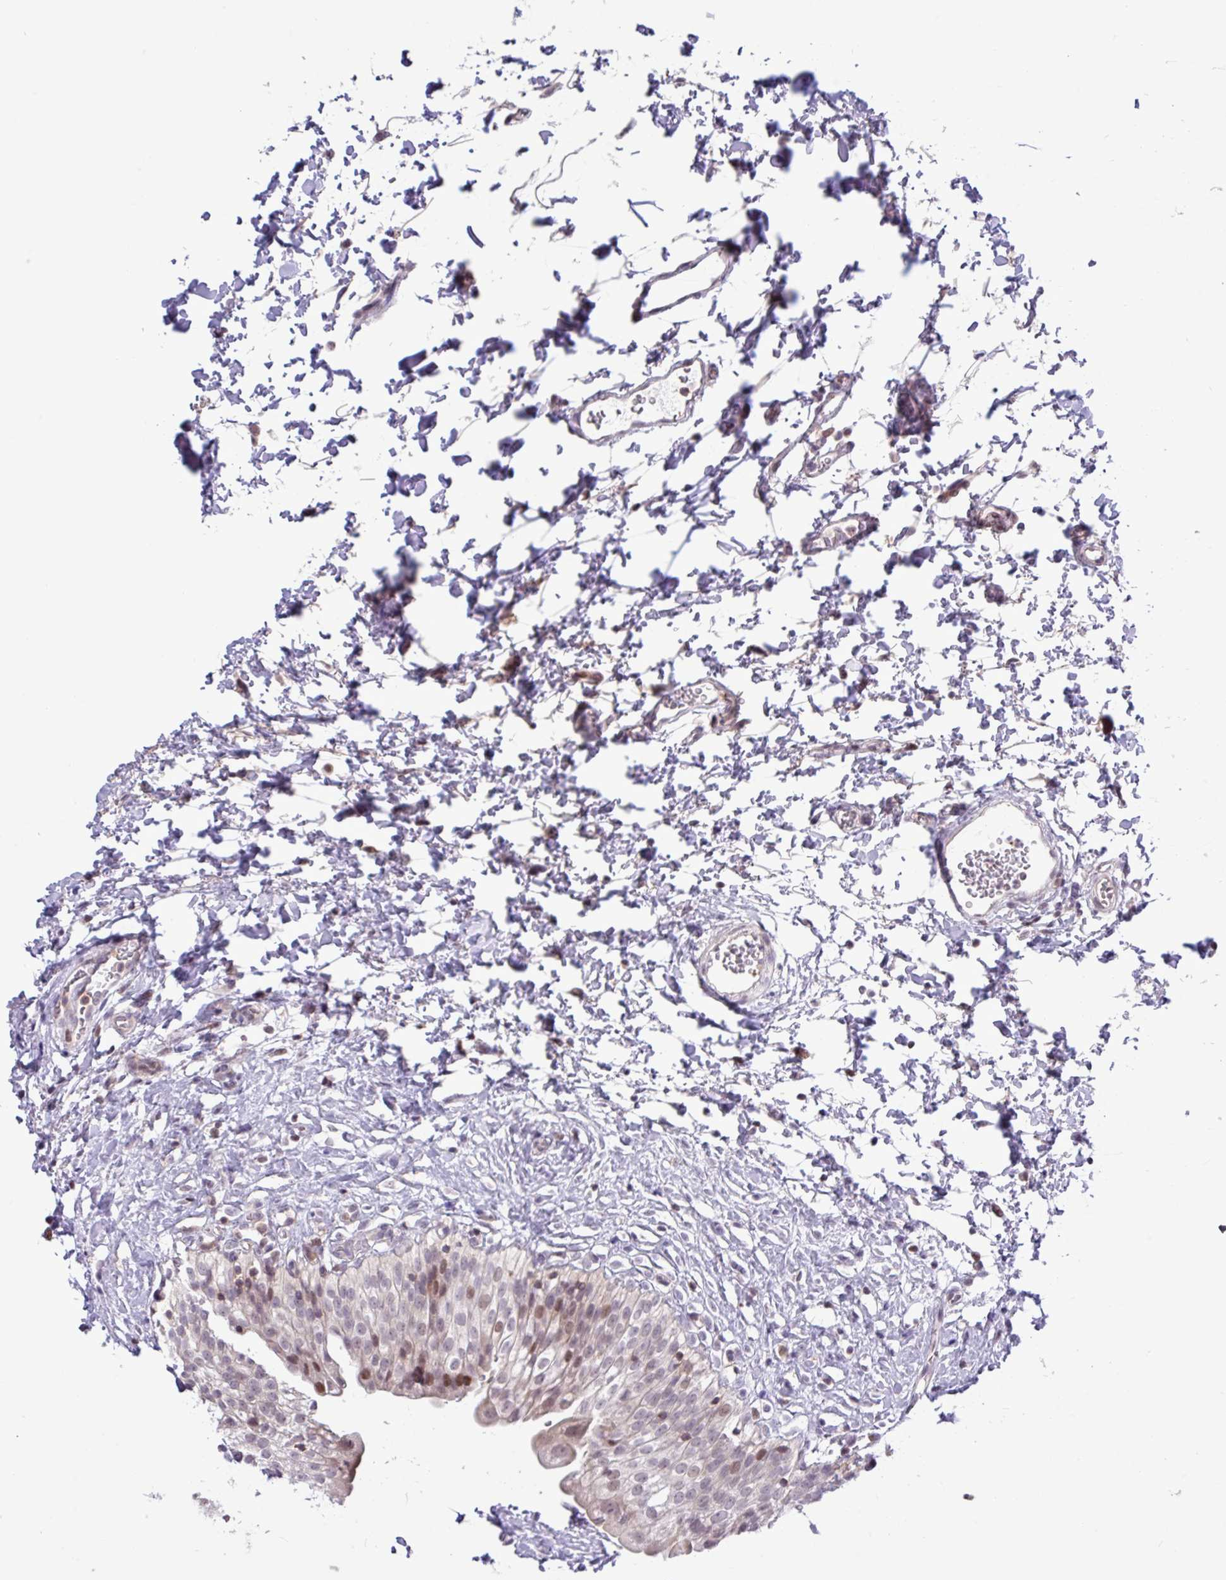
{"staining": {"intensity": "moderate", "quantity": "25%-75%", "location": "nuclear"}, "tissue": "urinary bladder", "cell_type": "Urothelial cells", "image_type": "normal", "snomed": [{"axis": "morphology", "description": "Normal tissue, NOS"}, {"axis": "topography", "description": "Urinary bladder"}], "caption": "A brown stain shows moderate nuclear expression of a protein in urothelial cells of normal urinary bladder. (Stains: DAB (3,3'-diaminobenzidine) in brown, nuclei in blue, Microscopy: brightfield microscopy at high magnification).", "gene": "RTL3", "patient": {"sex": "male", "age": 51}}